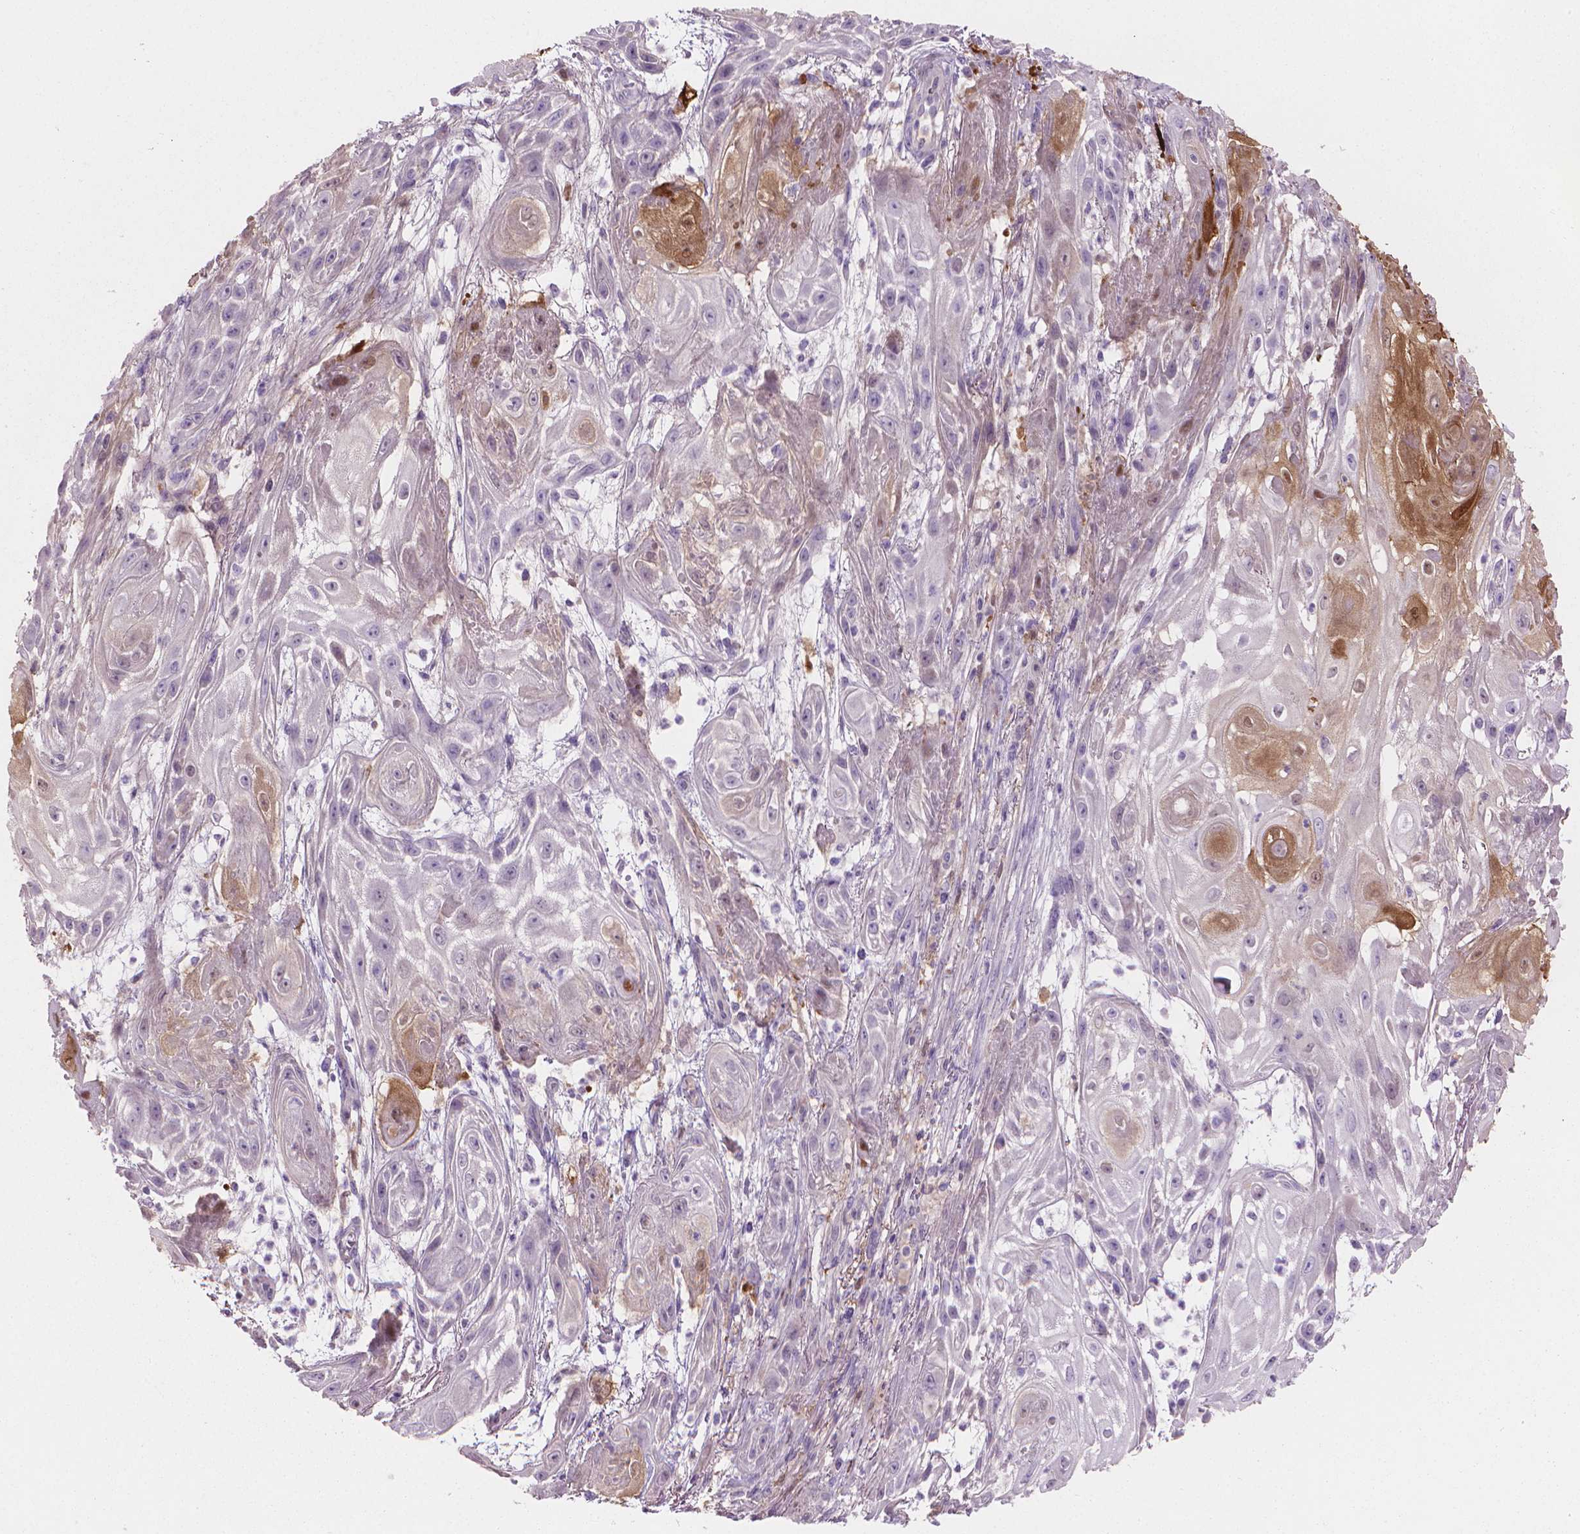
{"staining": {"intensity": "moderate", "quantity": "25%-75%", "location": "cytoplasmic/membranous"}, "tissue": "skin cancer", "cell_type": "Tumor cells", "image_type": "cancer", "snomed": [{"axis": "morphology", "description": "Squamous cell carcinoma, NOS"}, {"axis": "topography", "description": "Skin"}], "caption": "A micrograph showing moderate cytoplasmic/membranous expression in about 25%-75% of tumor cells in skin cancer, as visualized by brown immunohistochemical staining.", "gene": "GSDMA", "patient": {"sex": "male", "age": 62}}